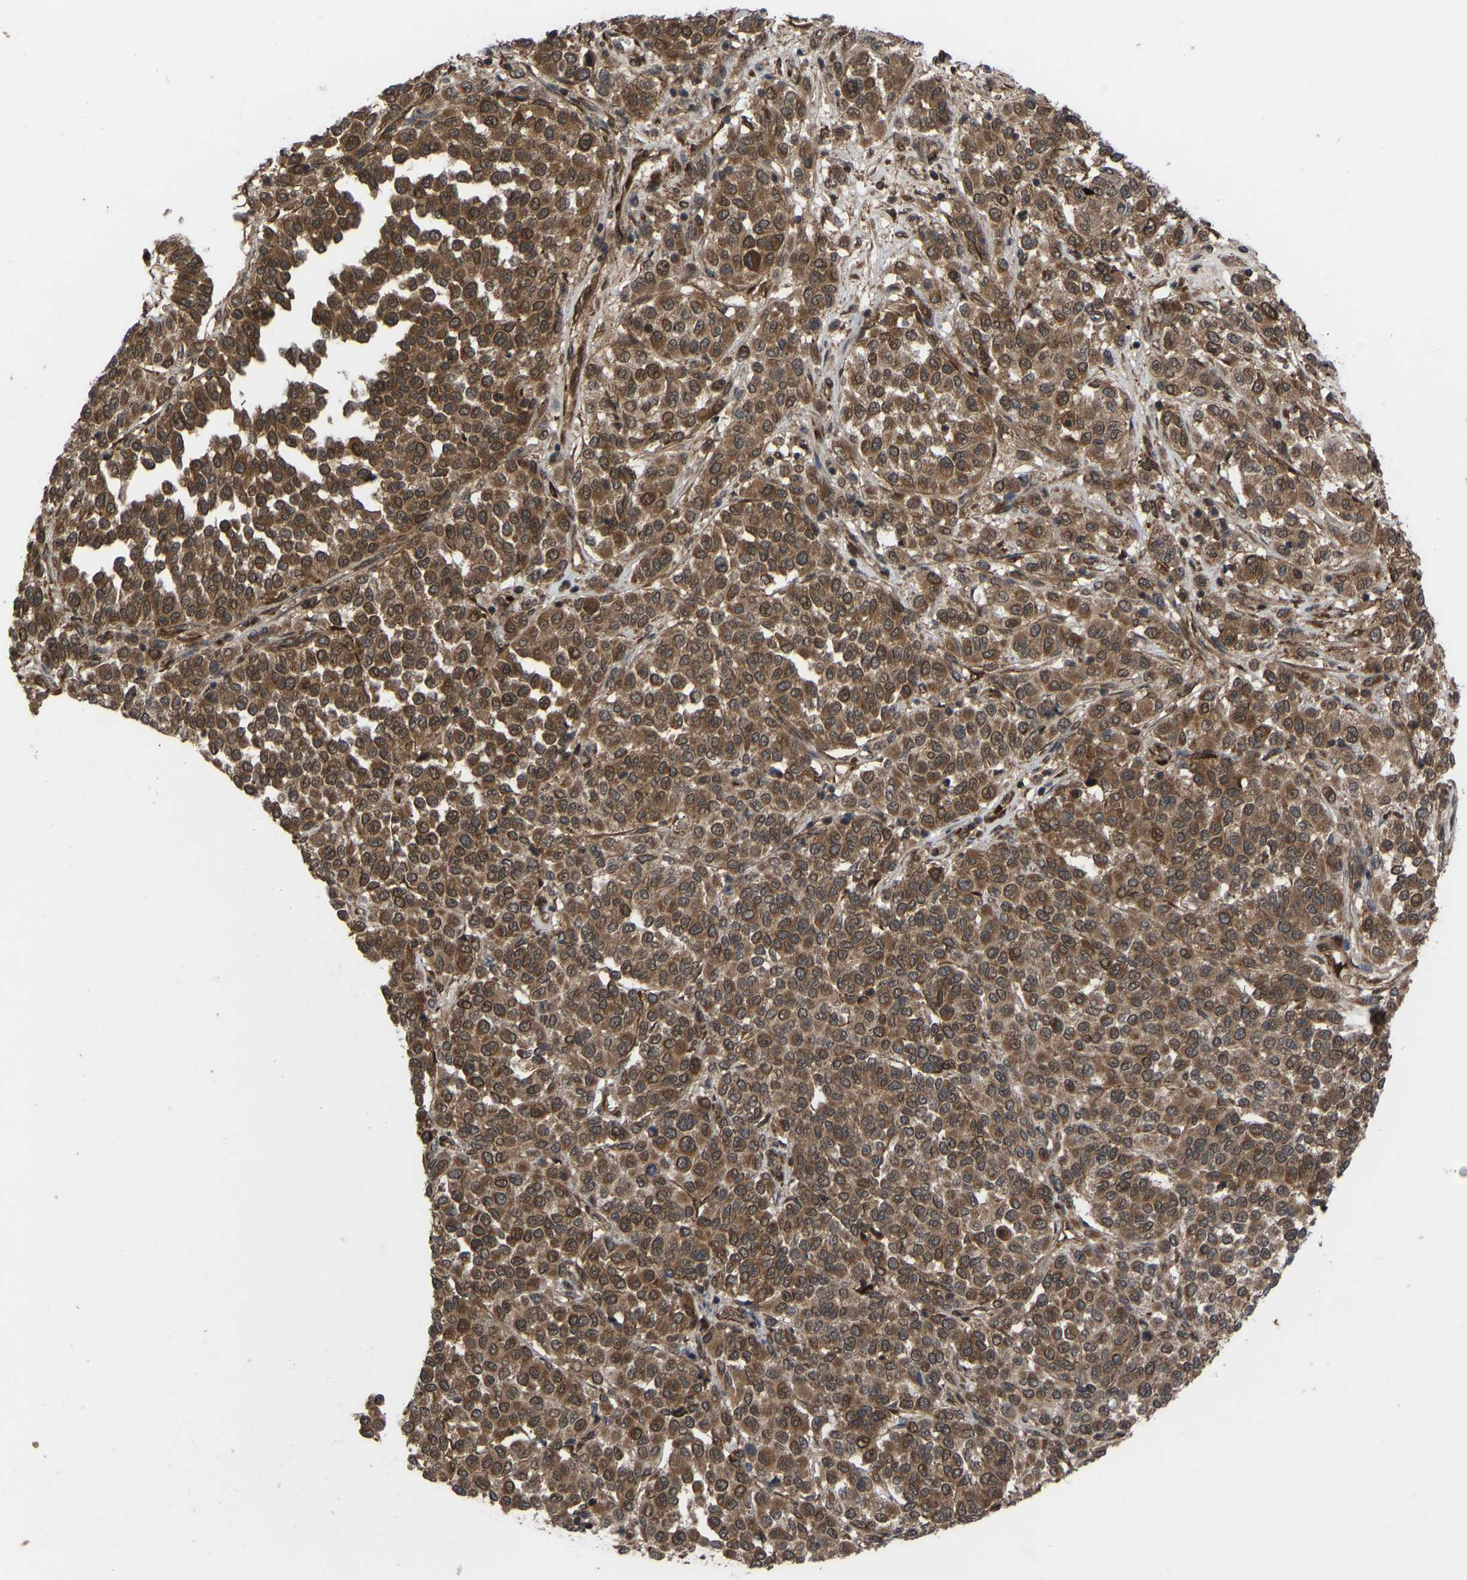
{"staining": {"intensity": "moderate", "quantity": ">75%", "location": "cytoplasmic/membranous,nuclear"}, "tissue": "melanoma", "cell_type": "Tumor cells", "image_type": "cancer", "snomed": [{"axis": "morphology", "description": "Malignant melanoma, Metastatic site"}, {"axis": "topography", "description": "Pancreas"}], "caption": "The immunohistochemical stain shows moderate cytoplasmic/membranous and nuclear staining in tumor cells of melanoma tissue.", "gene": "CYP7B1", "patient": {"sex": "female", "age": 30}}